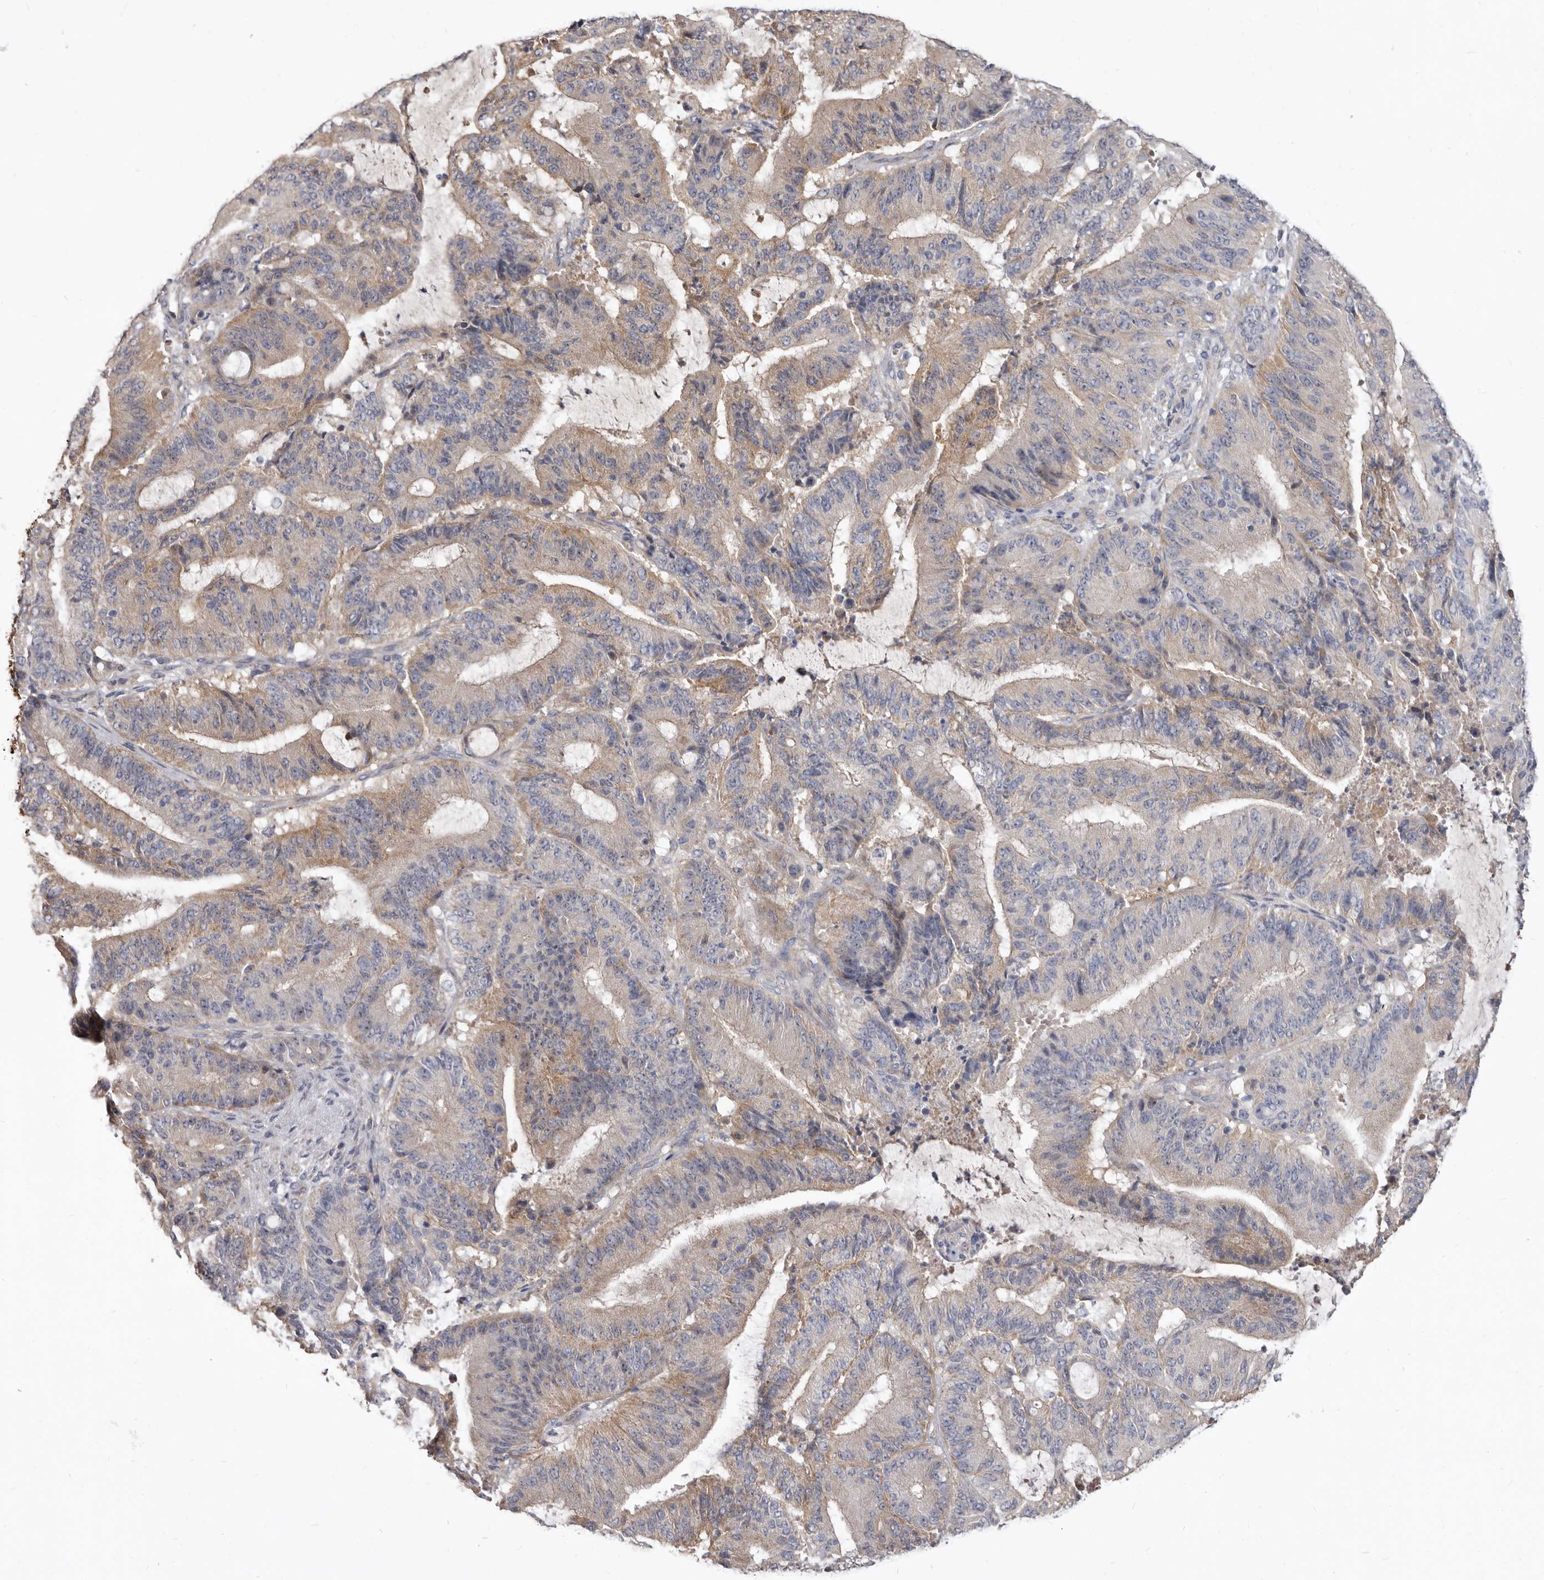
{"staining": {"intensity": "moderate", "quantity": ">75%", "location": "cytoplasmic/membranous"}, "tissue": "liver cancer", "cell_type": "Tumor cells", "image_type": "cancer", "snomed": [{"axis": "morphology", "description": "Normal tissue, NOS"}, {"axis": "morphology", "description": "Cholangiocarcinoma"}, {"axis": "topography", "description": "Liver"}, {"axis": "topography", "description": "Peripheral nerve tissue"}], "caption": "Liver cancer tissue shows moderate cytoplasmic/membranous positivity in approximately >75% of tumor cells The protein of interest is stained brown, and the nuclei are stained in blue (DAB (3,3'-diaminobenzidine) IHC with brightfield microscopy, high magnification).", "gene": "FMO2", "patient": {"sex": "female", "age": 73}}